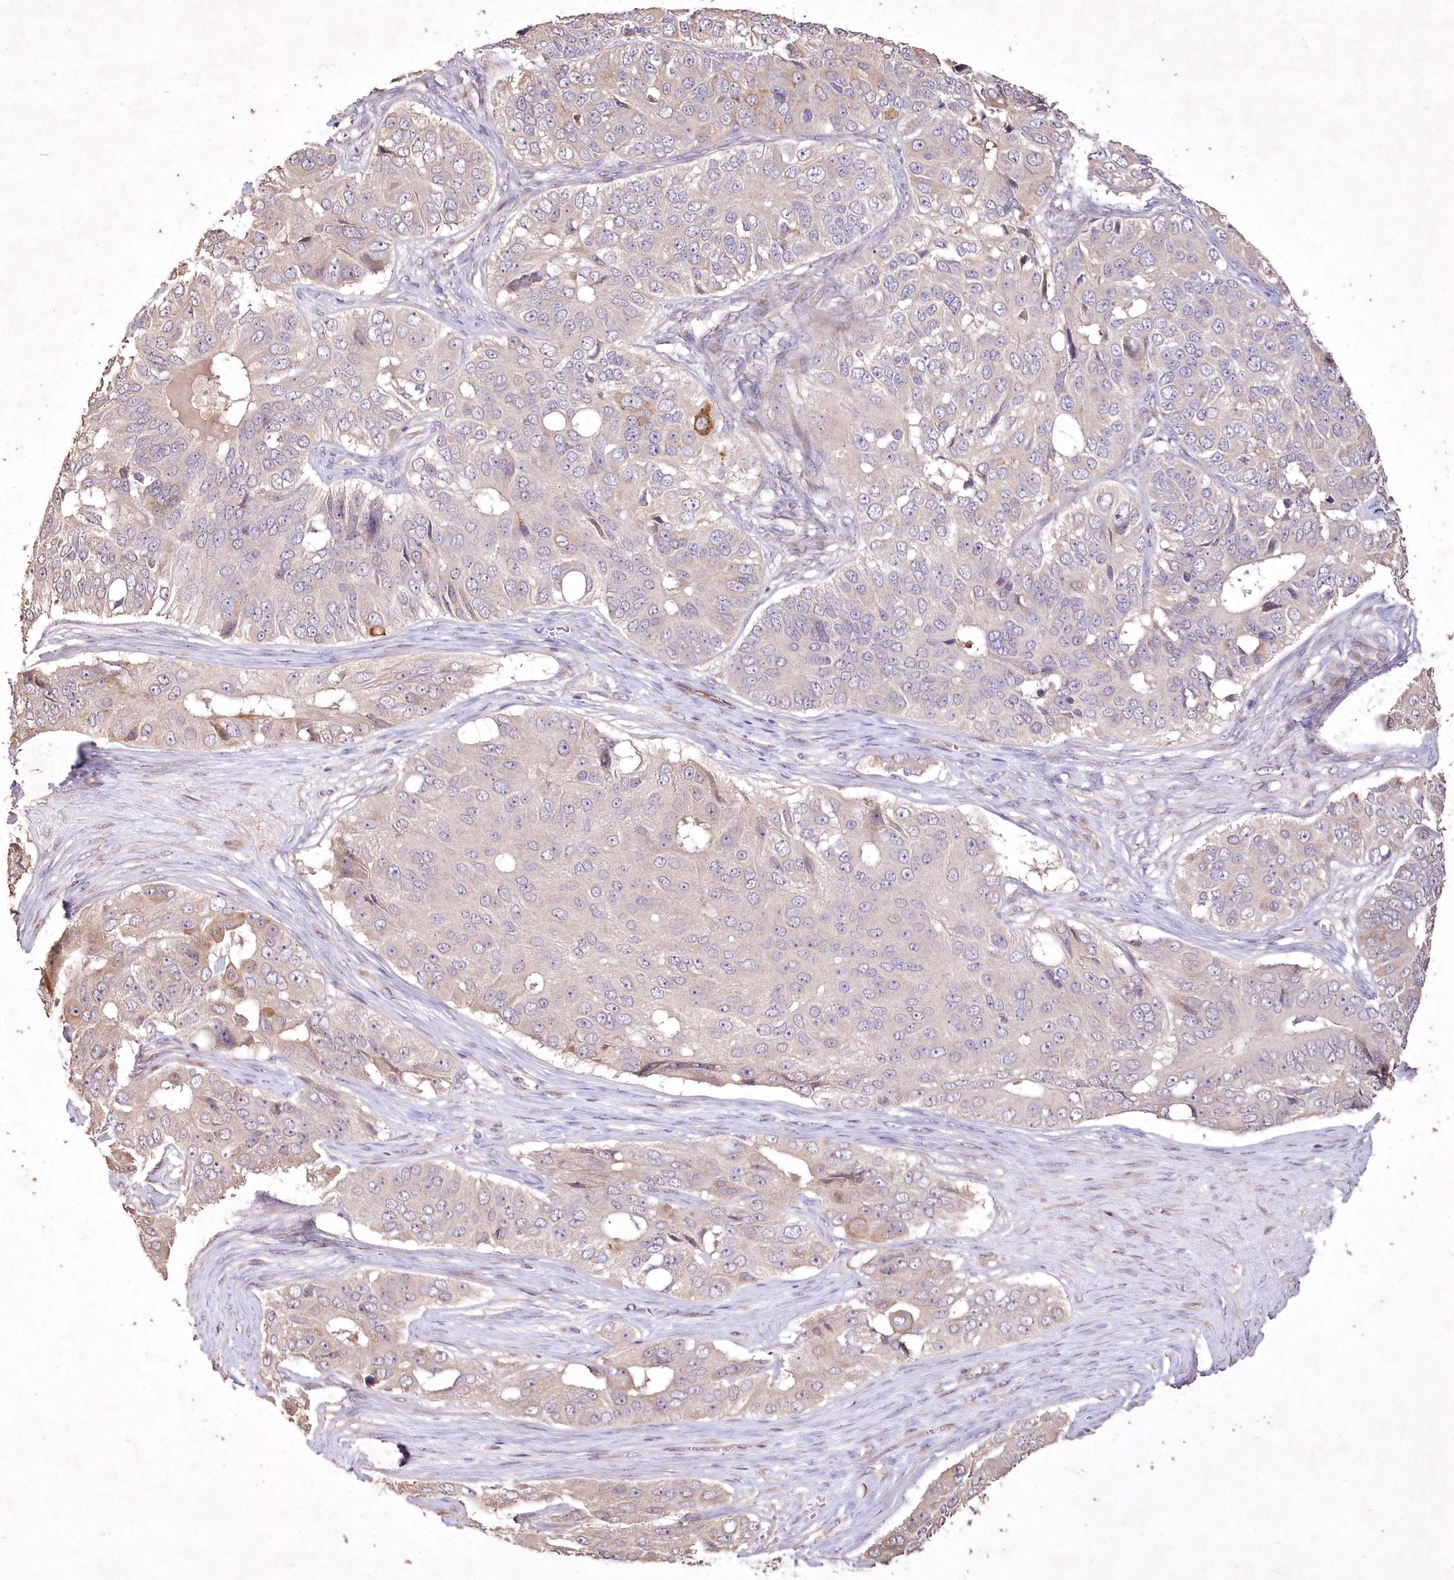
{"staining": {"intensity": "weak", "quantity": "<25%", "location": "cytoplasmic/membranous"}, "tissue": "ovarian cancer", "cell_type": "Tumor cells", "image_type": "cancer", "snomed": [{"axis": "morphology", "description": "Carcinoma, endometroid"}, {"axis": "topography", "description": "Ovary"}], "caption": "The image exhibits no significant staining in tumor cells of endometroid carcinoma (ovarian).", "gene": "IRAK1BP1", "patient": {"sex": "female", "age": 51}}